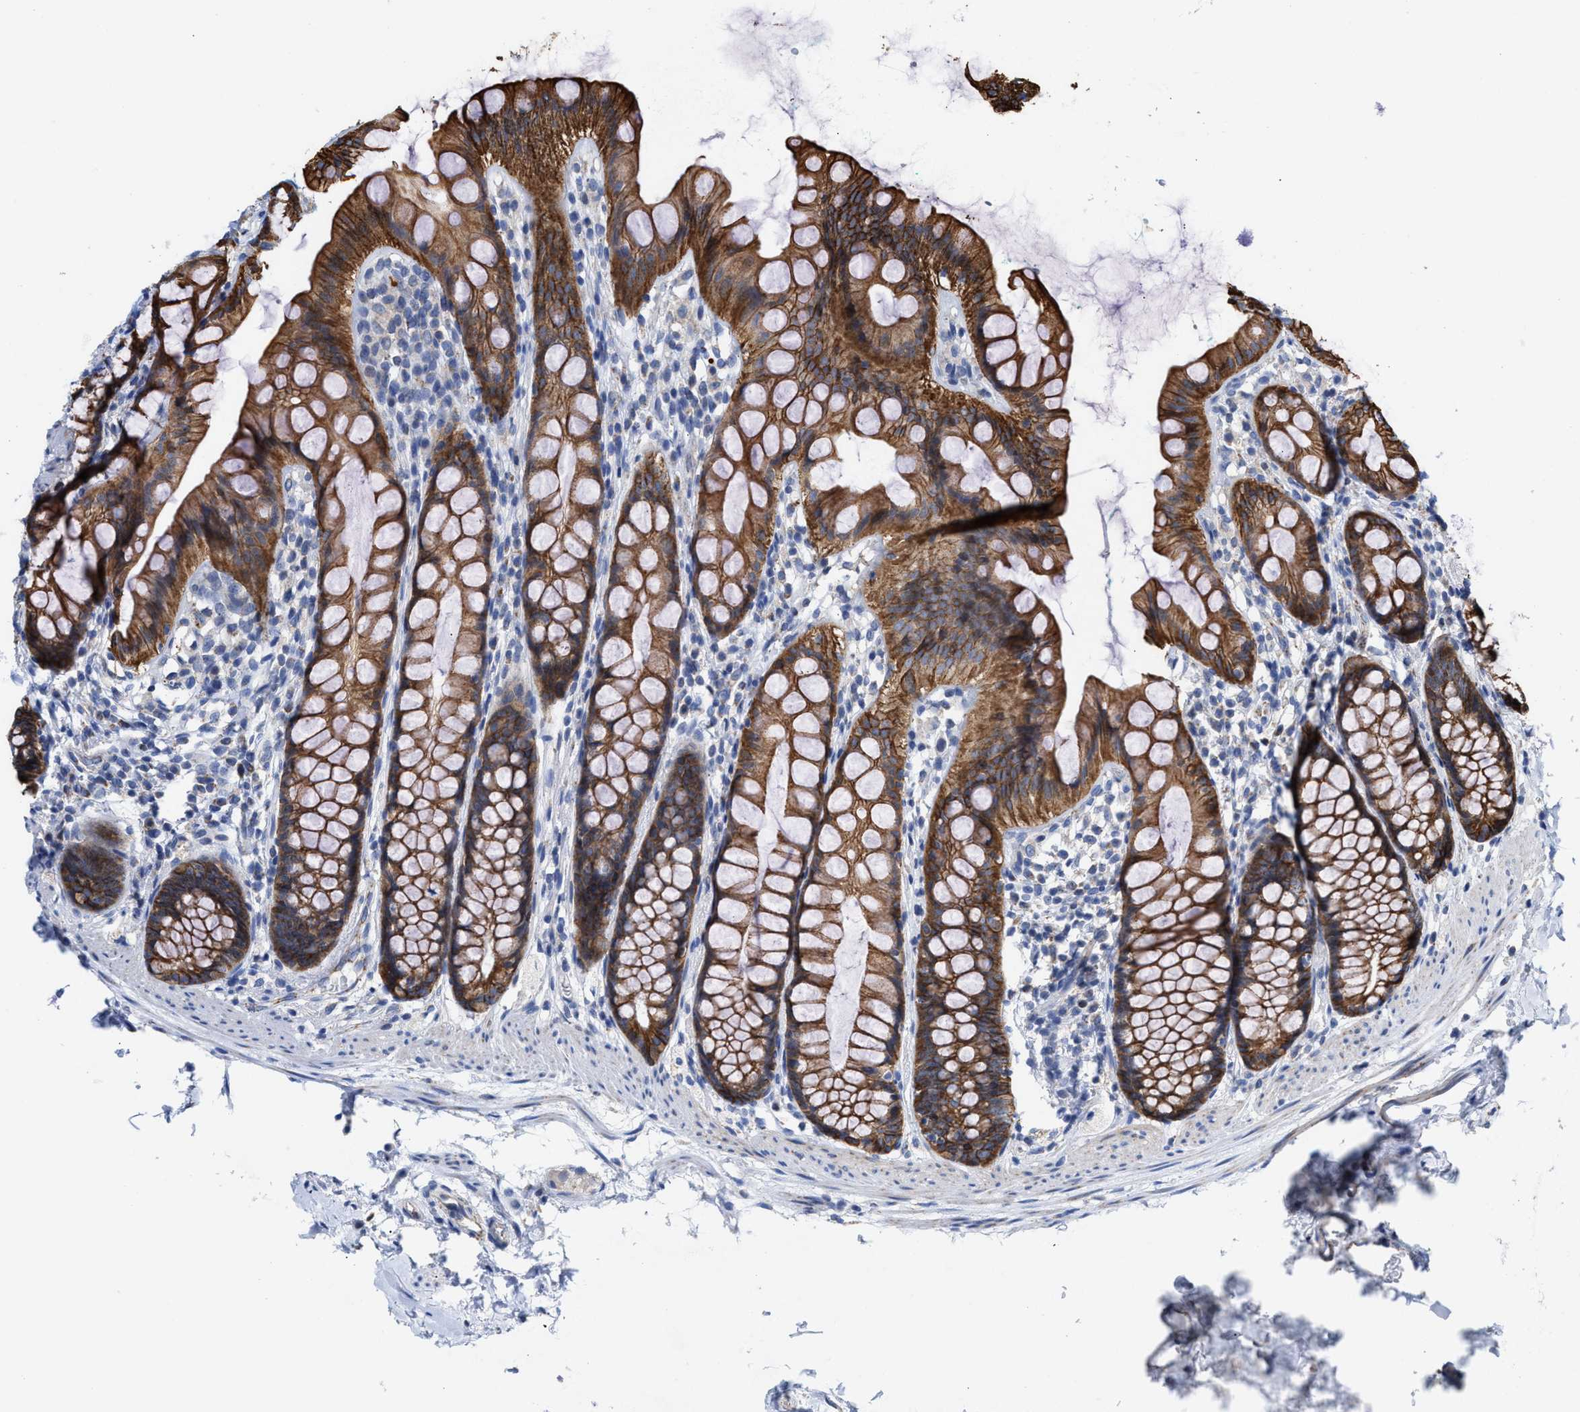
{"staining": {"intensity": "moderate", "quantity": ">75%", "location": "cytoplasmic/membranous"}, "tissue": "rectum", "cell_type": "Glandular cells", "image_type": "normal", "snomed": [{"axis": "morphology", "description": "Normal tissue, NOS"}, {"axis": "topography", "description": "Rectum"}], "caption": "Moderate cytoplasmic/membranous protein staining is appreciated in approximately >75% of glandular cells in rectum.", "gene": "JAG1", "patient": {"sex": "female", "age": 65}}